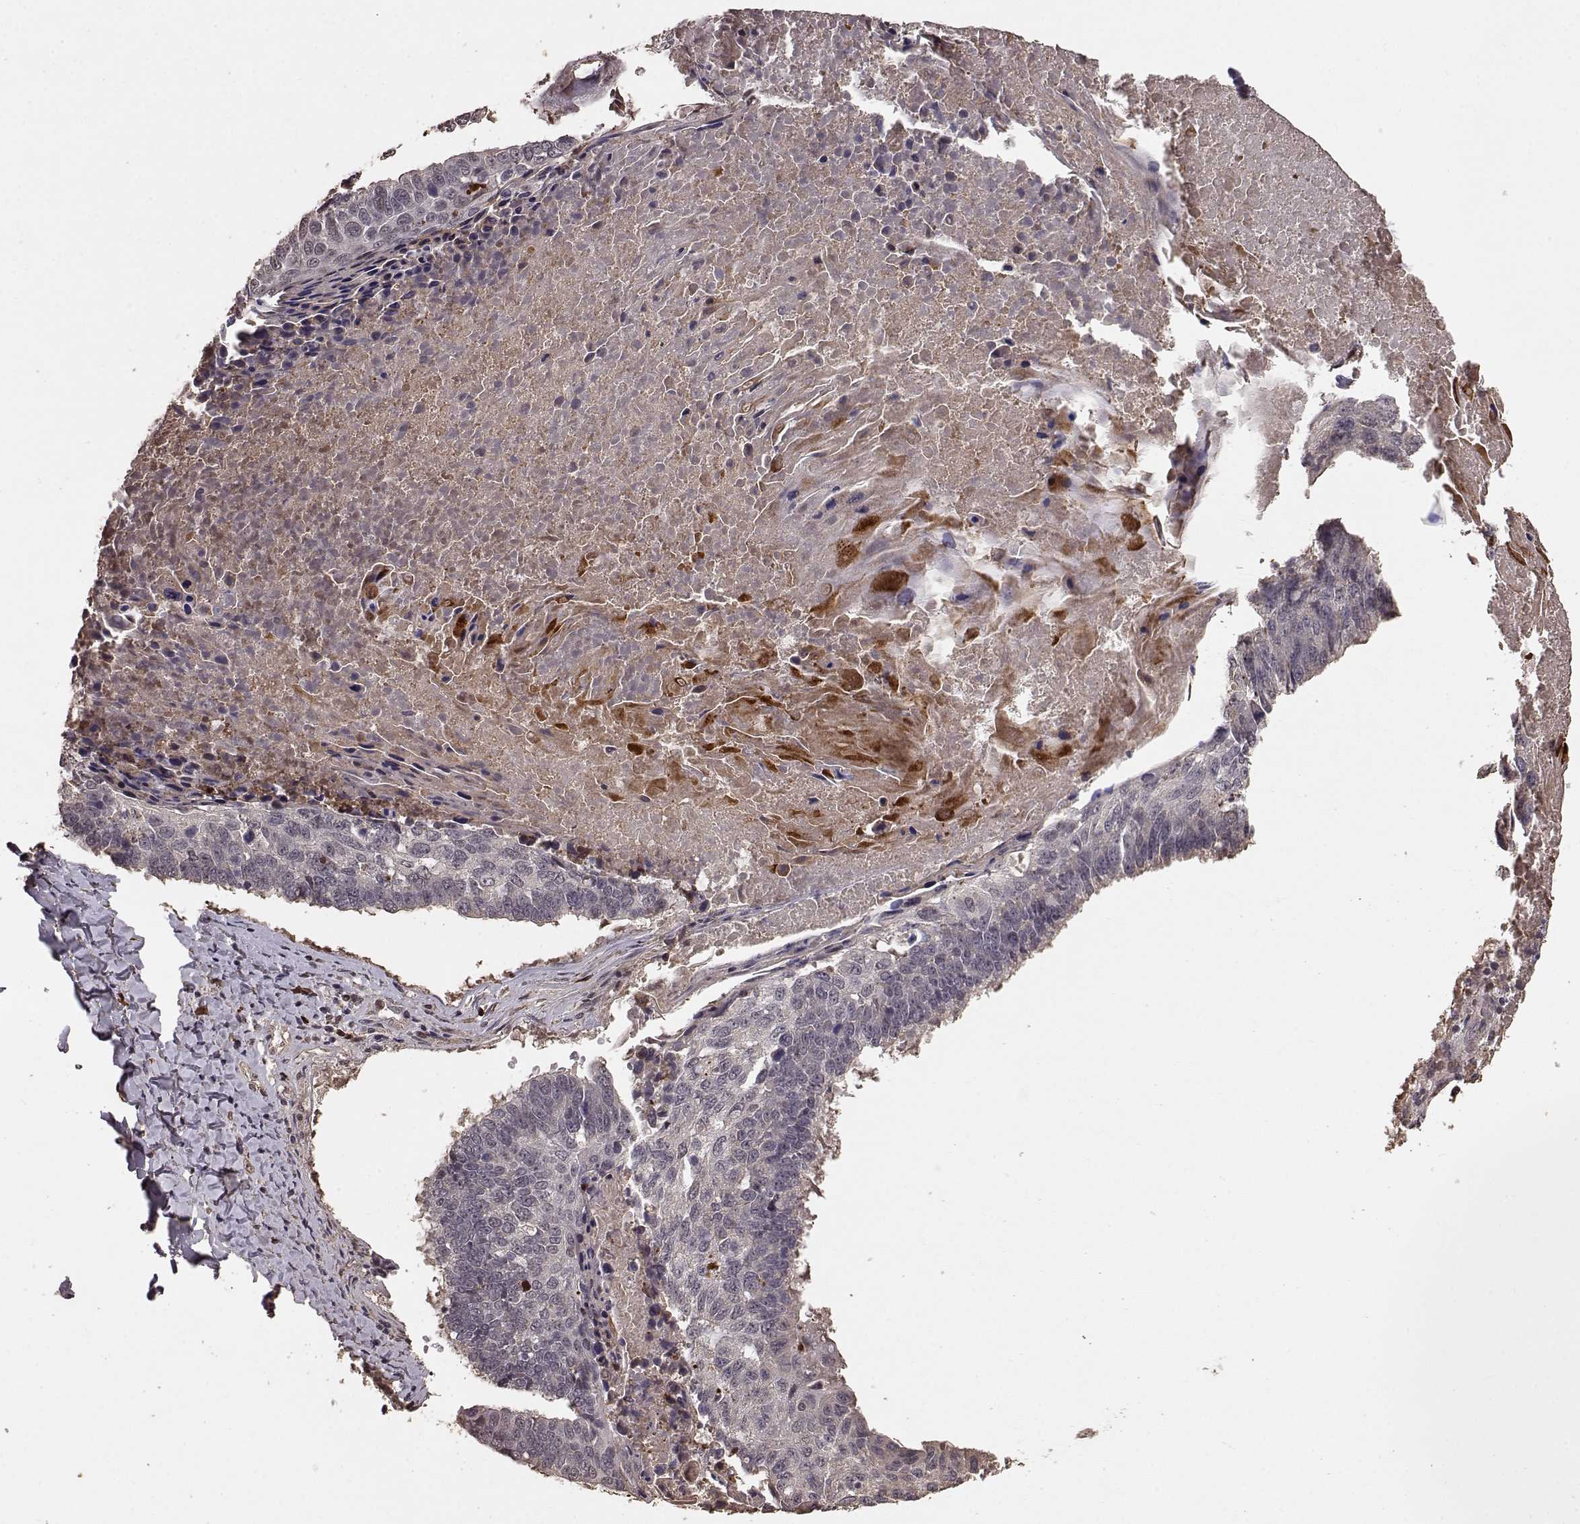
{"staining": {"intensity": "negative", "quantity": "none", "location": "none"}, "tissue": "lung cancer", "cell_type": "Tumor cells", "image_type": "cancer", "snomed": [{"axis": "morphology", "description": "Squamous cell carcinoma, NOS"}, {"axis": "topography", "description": "Lung"}], "caption": "Tumor cells show no significant protein staining in lung squamous cell carcinoma.", "gene": "USP15", "patient": {"sex": "male", "age": 73}}